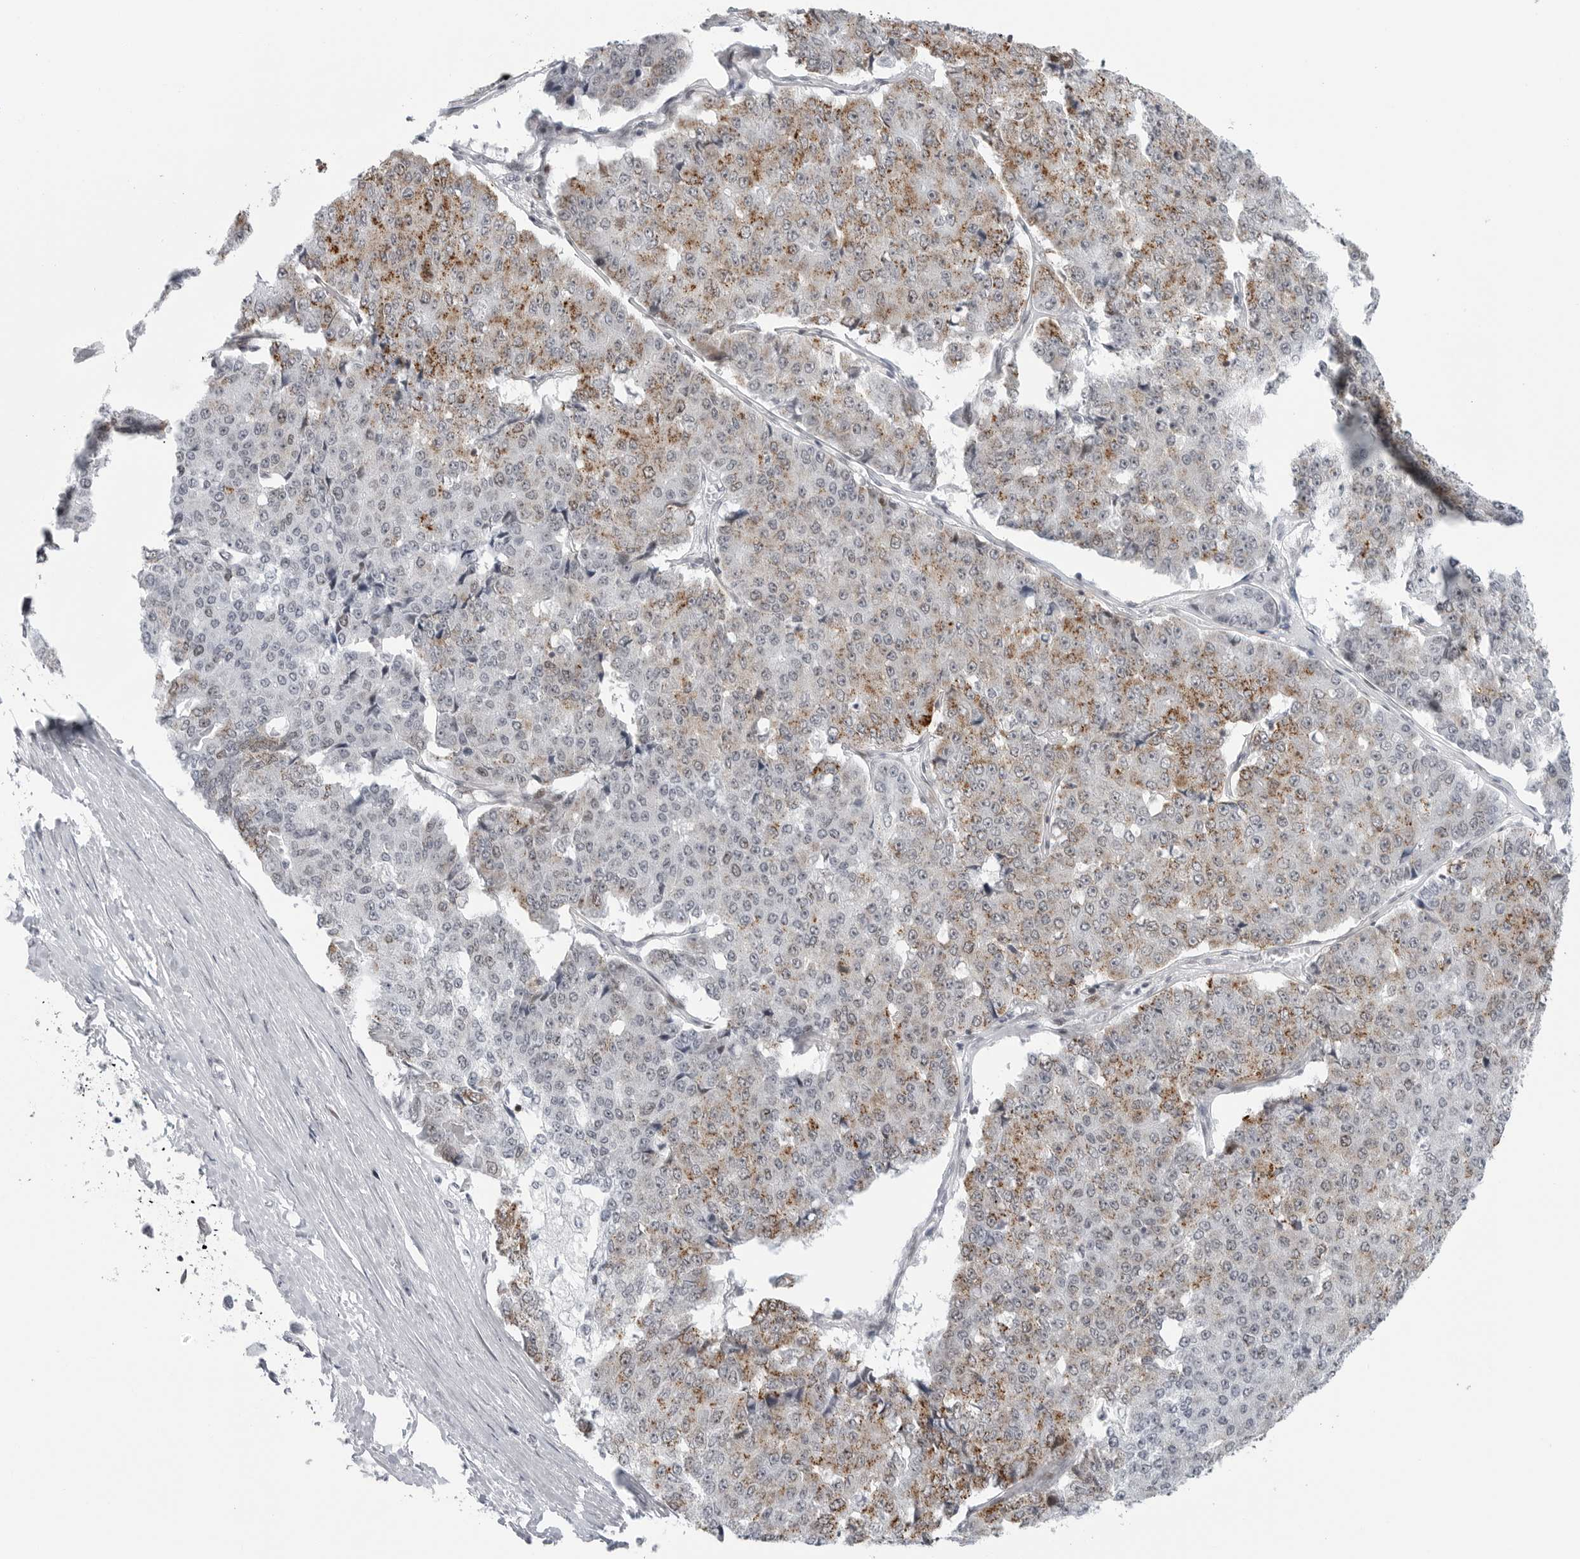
{"staining": {"intensity": "moderate", "quantity": "<25%", "location": "cytoplasmic/membranous"}, "tissue": "pancreatic cancer", "cell_type": "Tumor cells", "image_type": "cancer", "snomed": [{"axis": "morphology", "description": "Adenocarcinoma, NOS"}, {"axis": "topography", "description": "Pancreas"}], "caption": "IHC photomicrograph of neoplastic tissue: adenocarcinoma (pancreatic) stained using immunohistochemistry (IHC) reveals low levels of moderate protein expression localized specifically in the cytoplasmic/membranous of tumor cells, appearing as a cytoplasmic/membranous brown color.", "gene": "FAM135B", "patient": {"sex": "male", "age": 50}}